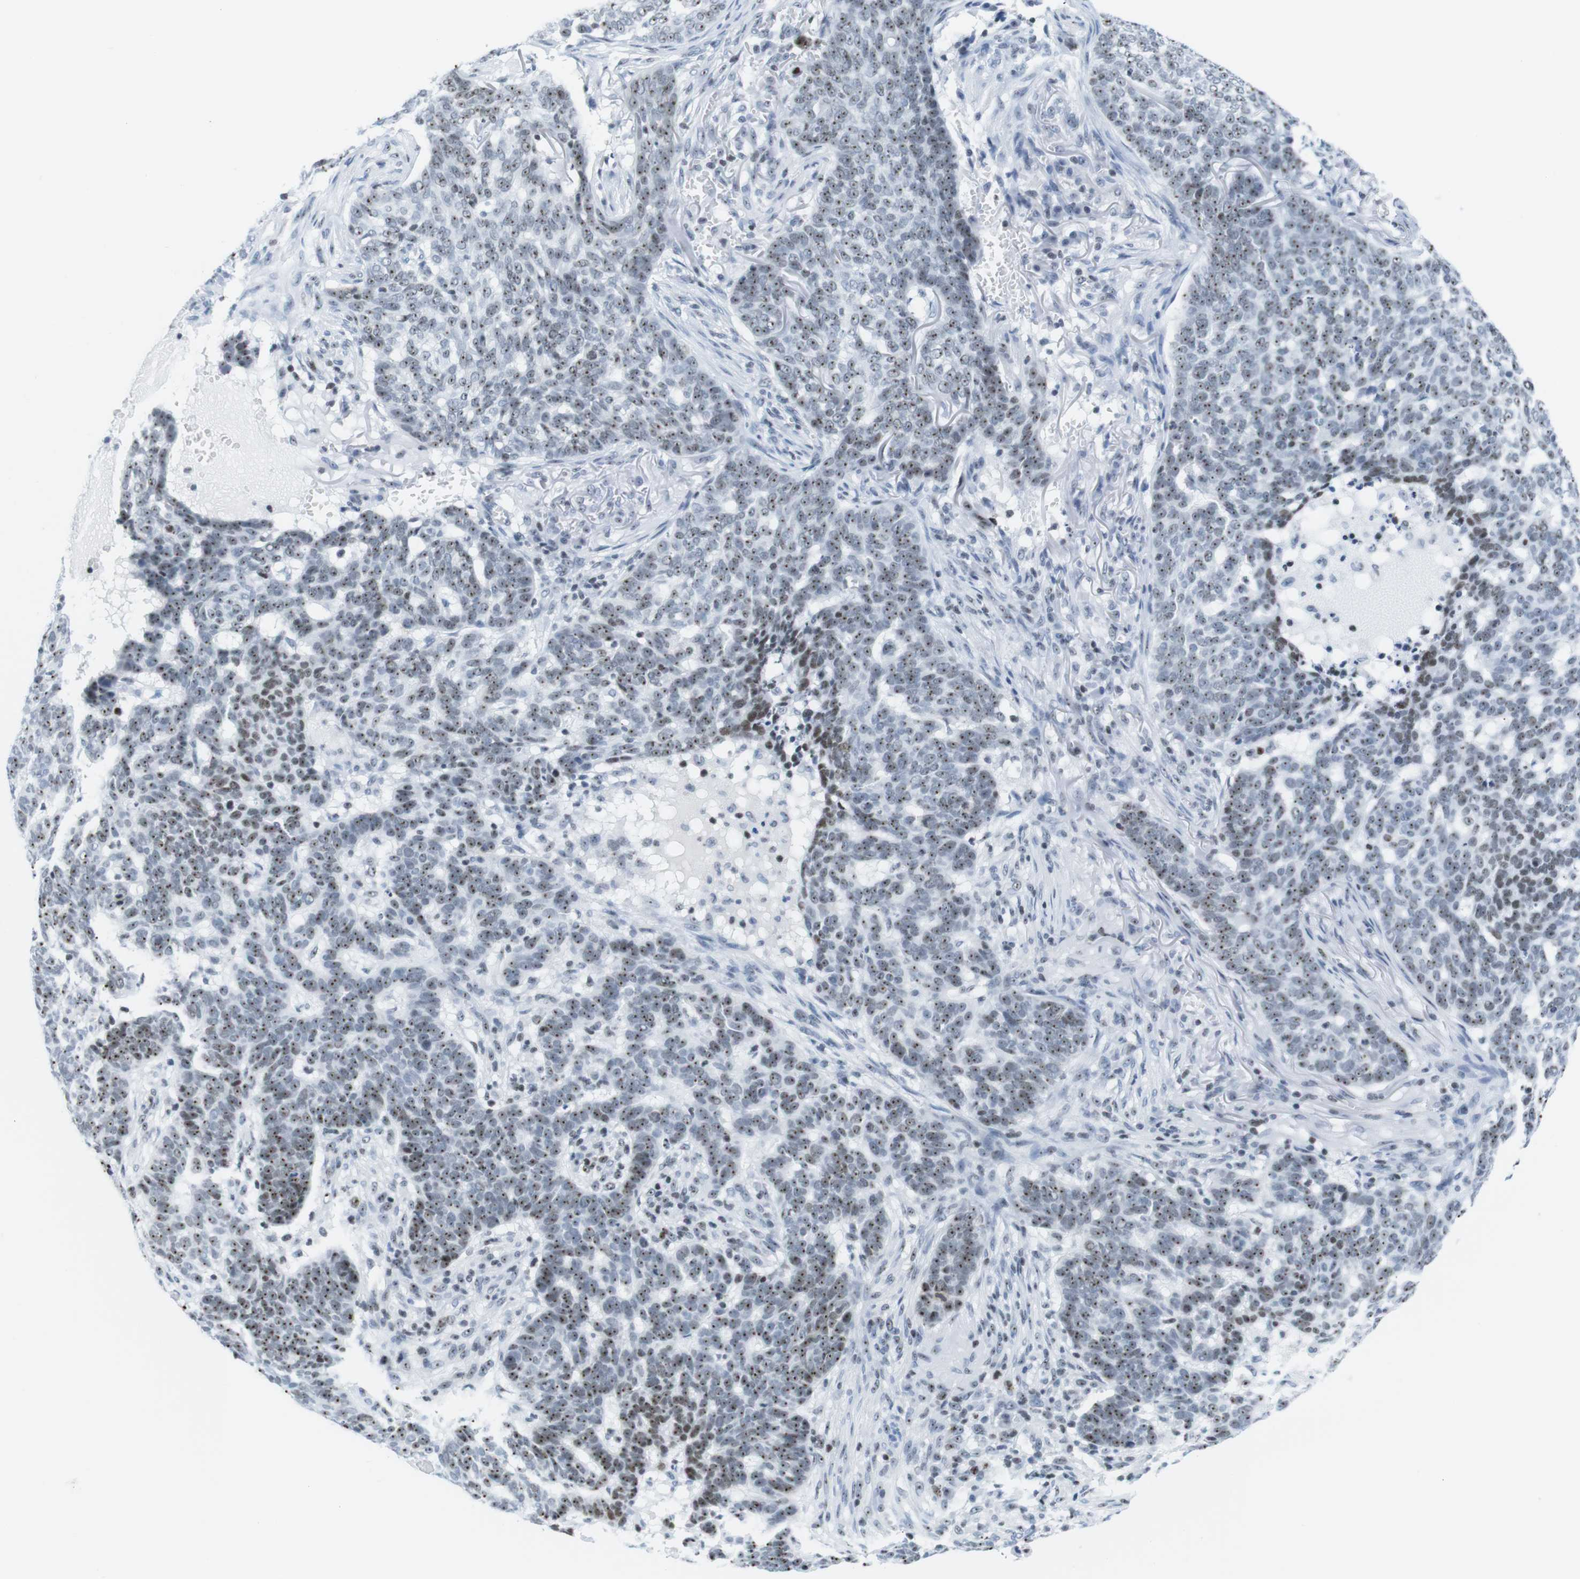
{"staining": {"intensity": "moderate", "quantity": ">75%", "location": "nuclear"}, "tissue": "skin cancer", "cell_type": "Tumor cells", "image_type": "cancer", "snomed": [{"axis": "morphology", "description": "Basal cell carcinoma"}, {"axis": "topography", "description": "Skin"}], "caption": "Human skin cancer stained with a brown dye displays moderate nuclear positive expression in about >75% of tumor cells.", "gene": "NIFK", "patient": {"sex": "male", "age": 85}}